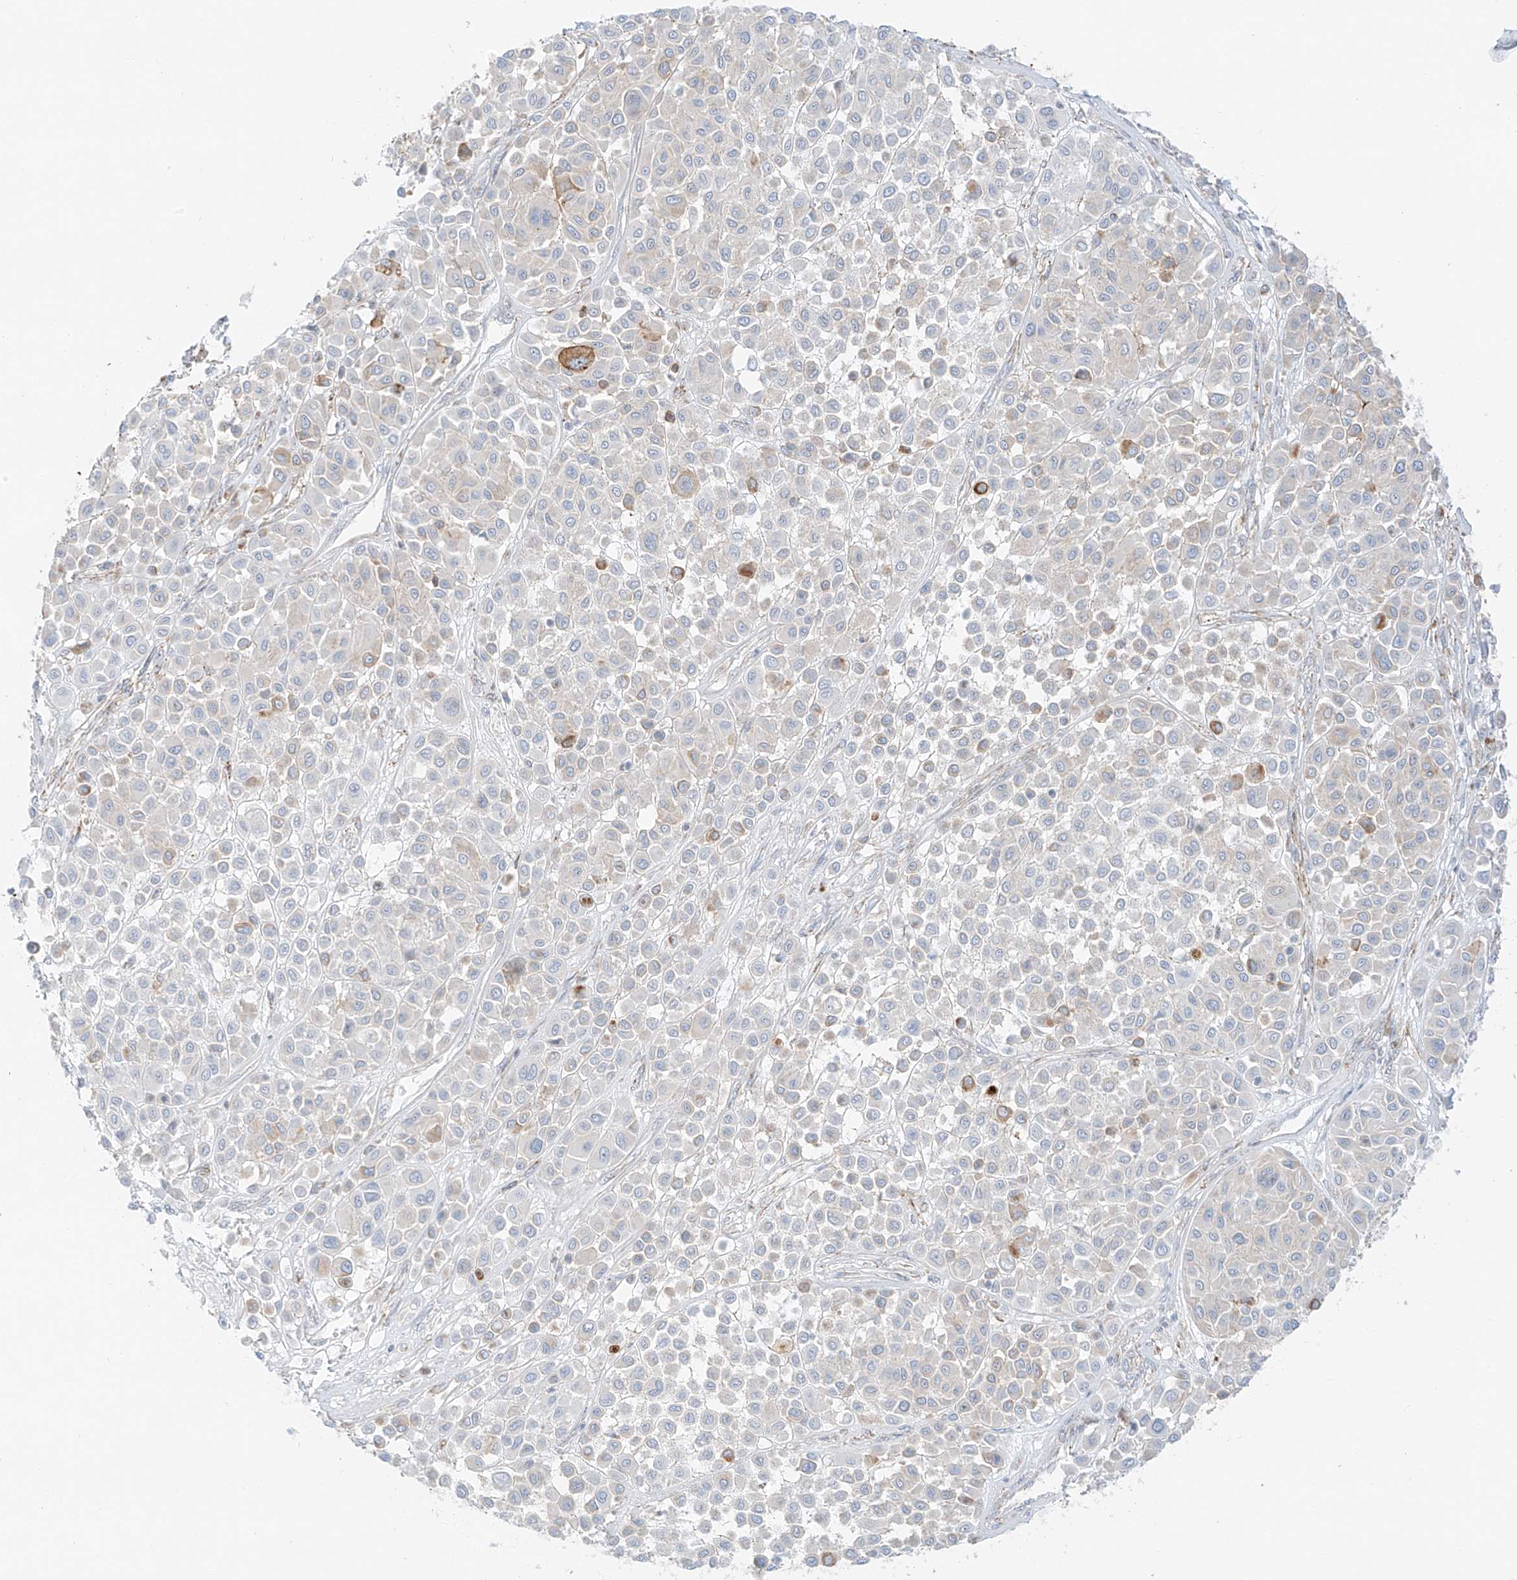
{"staining": {"intensity": "negative", "quantity": "none", "location": "none"}, "tissue": "melanoma", "cell_type": "Tumor cells", "image_type": "cancer", "snomed": [{"axis": "morphology", "description": "Malignant melanoma, Metastatic site"}, {"axis": "topography", "description": "Soft tissue"}], "caption": "An image of malignant melanoma (metastatic site) stained for a protein demonstrates no brown staining in tumor cells.", "gene": "SLC35F6", "patient": {"sex": "male", "age": 41}}